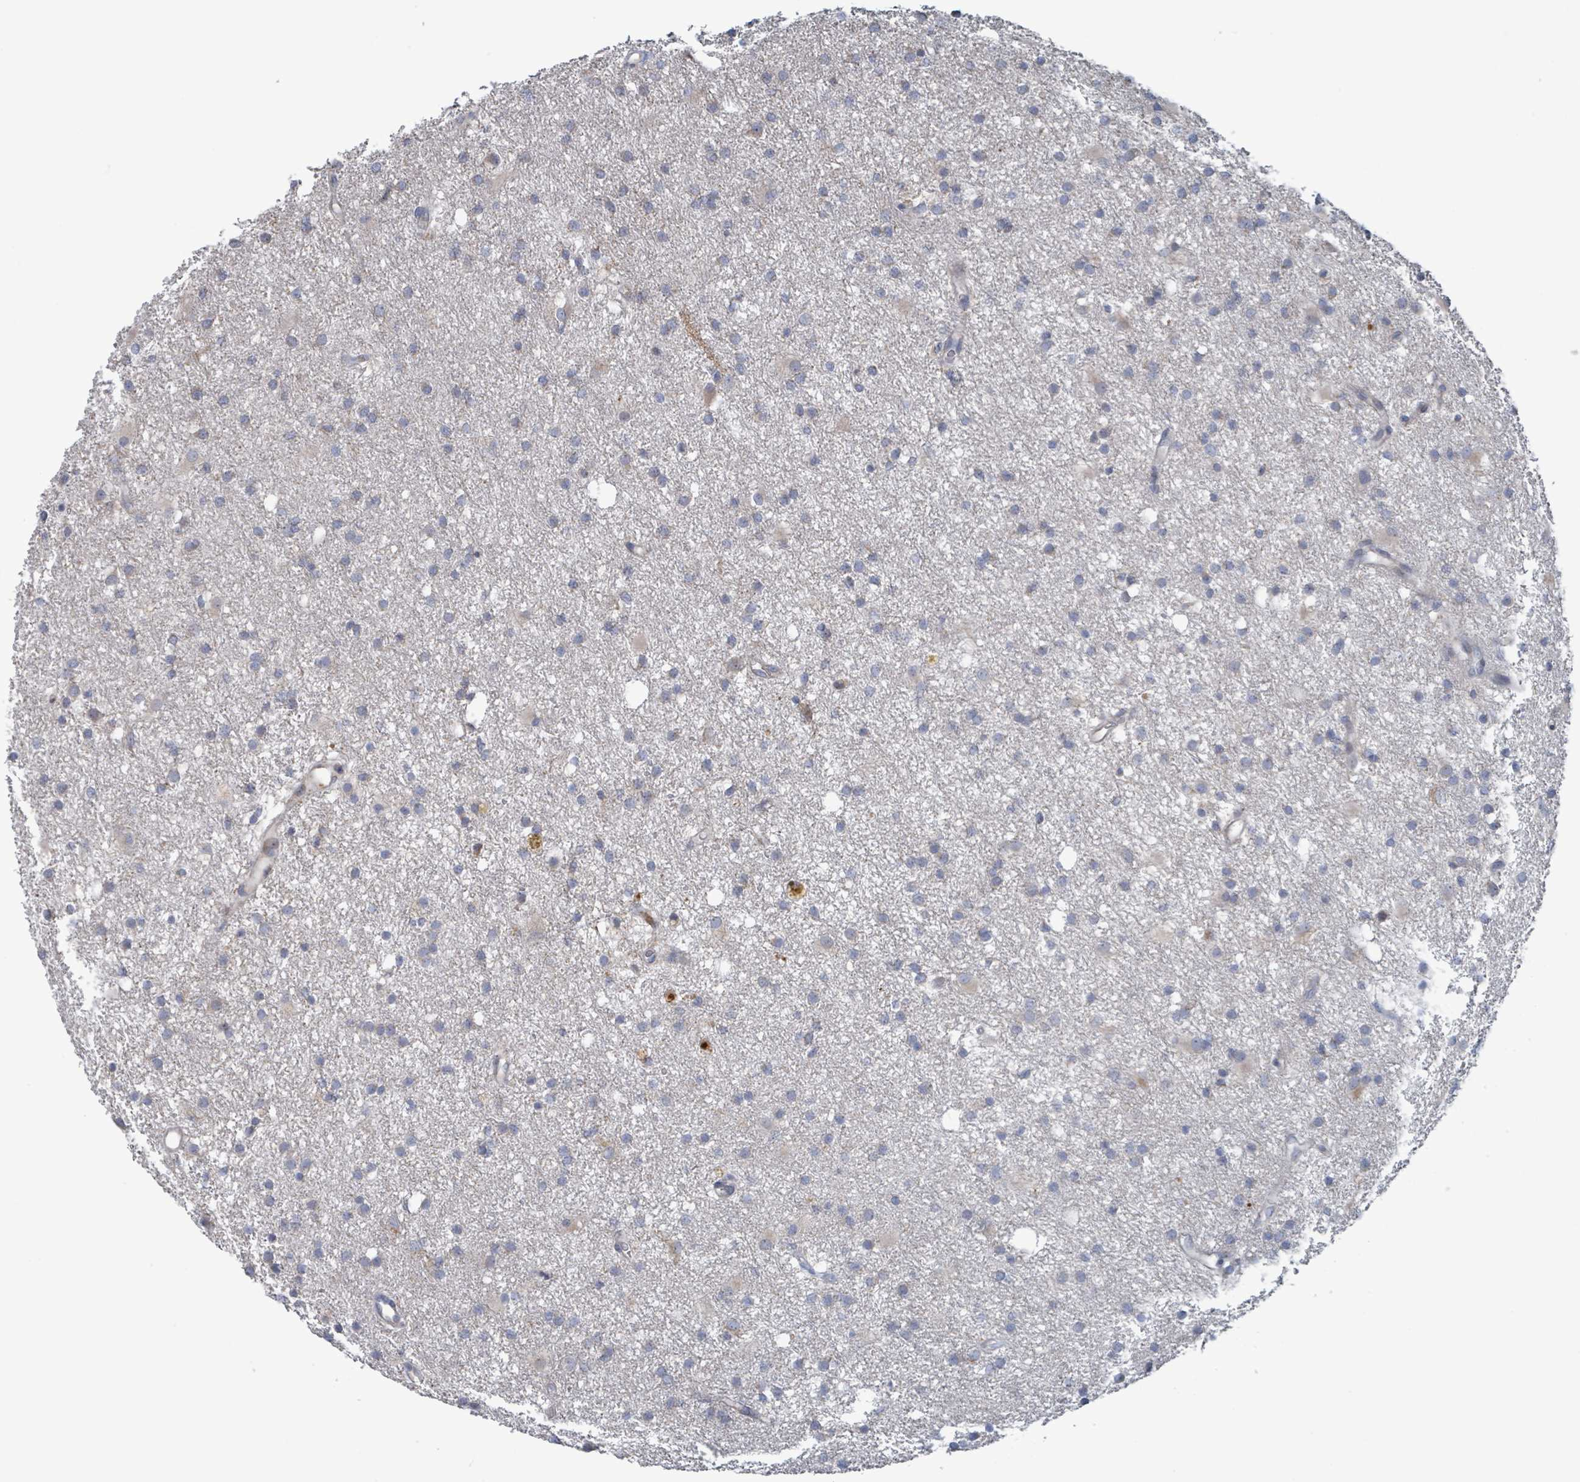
{"staining": {"intensity": "negative", "quantity": "none", "location": "none"}, "tissue": "glioma", "cell_type": "Tumor cells", "image_type": "cancer", "snomed": [{"axis": "morphology", "description": "Glioma, malignant, High grade"}, {"axis": "topography", "description": "Brain"}], "caption": "This is an immunohistochemistry histopathology image of glioma. There is no positivity in tumor cells.", "gene": "AKR1C4", "patient": {"sex": "male", "age": 77}}